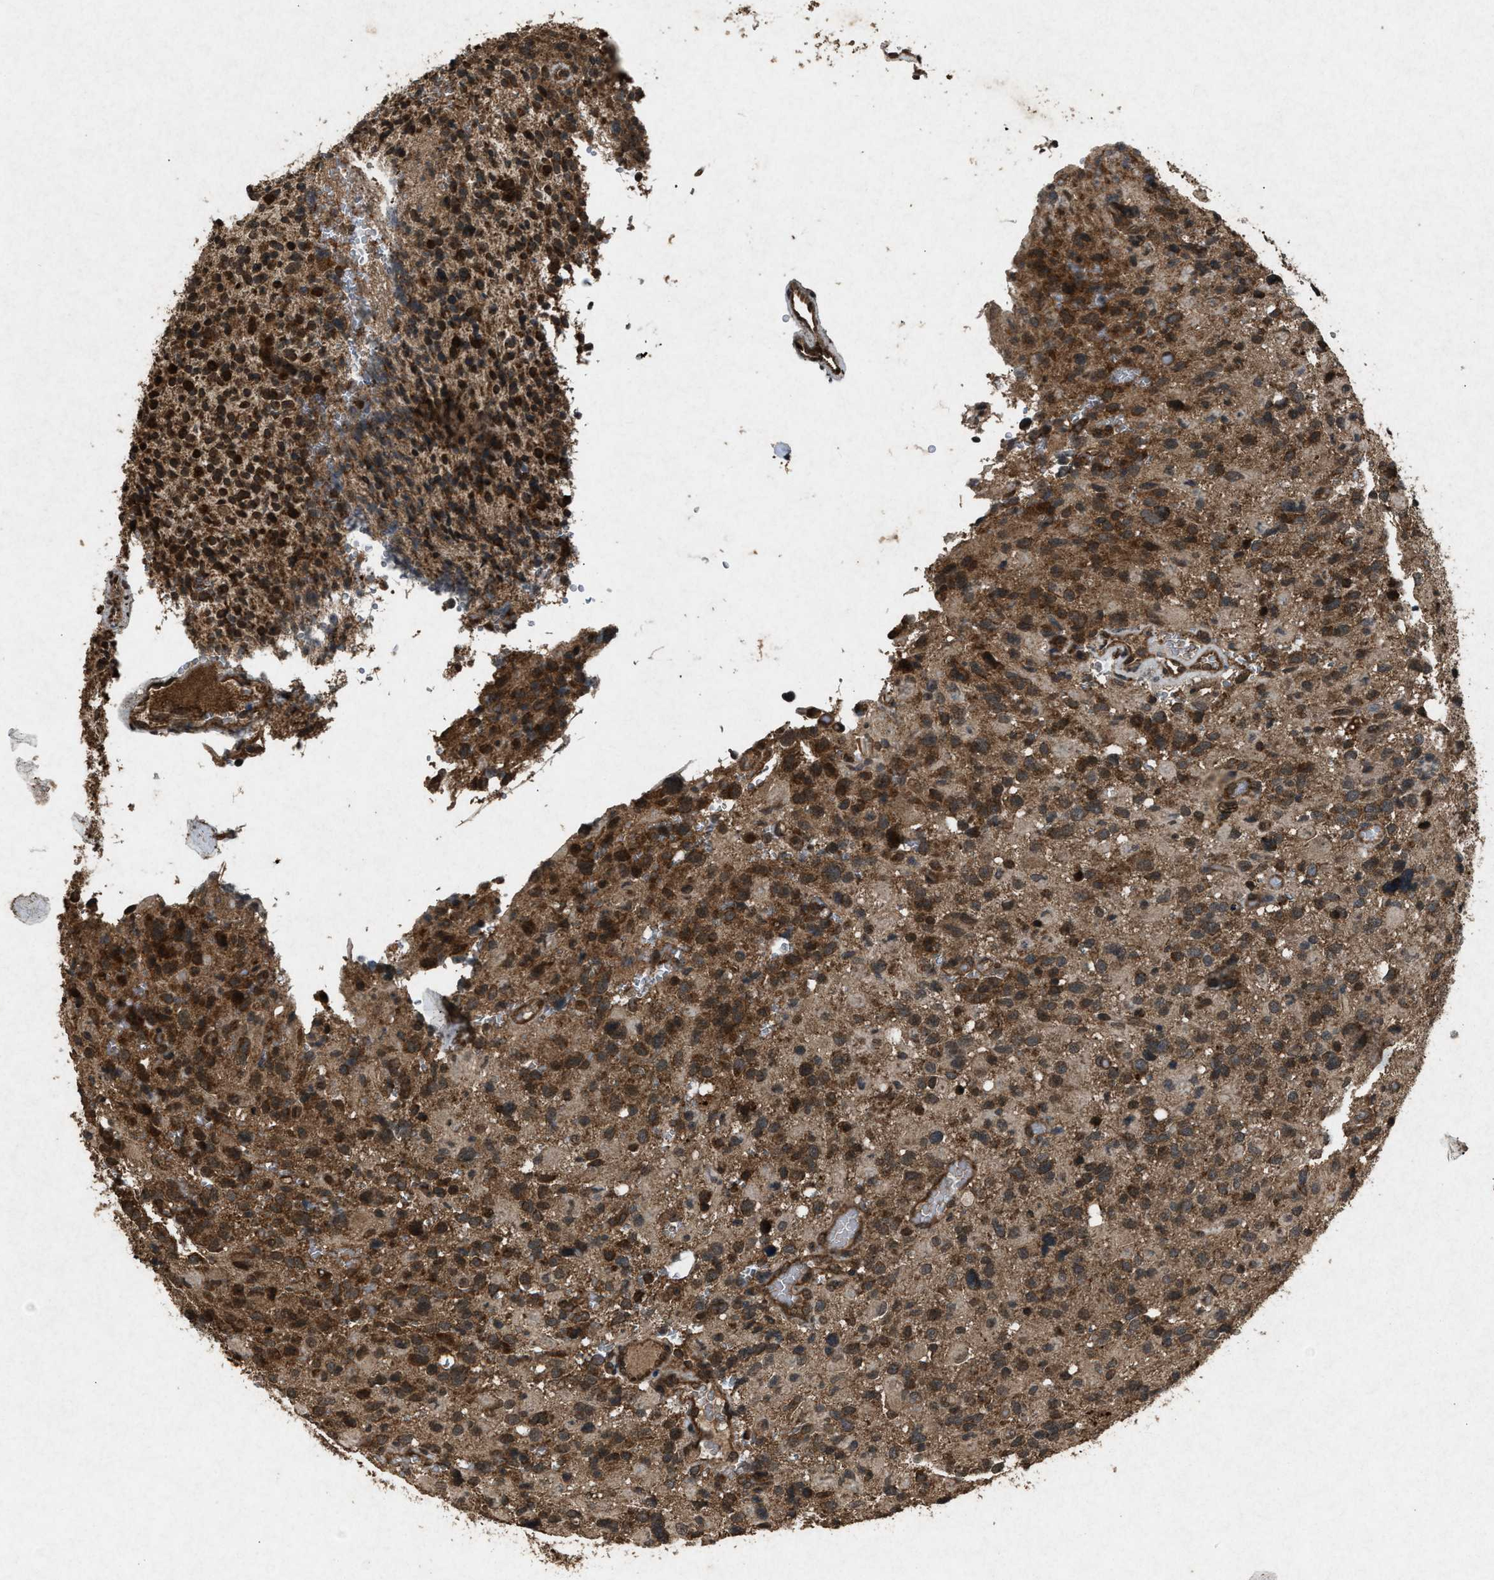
{"staining": {"intensity": "strong", "quantity": ">75%", "location": "cytoplasmic/membranous"}, "tissue": "glioma", "cell_type": "Tumor cells", "image_type": "cancer", "snomed": [{"axis": "morphology", "description": "Glioma, malignant, High grade"}, {"axis": "topography", "description": "Brain"}], "caption": "High-magnification brightfield microscopy of high-grade glioma (malignant) stained with DAB (brown) and counterstained with hematoxylin (blue). tumor cells exhibit strong cytoplasmic/membranous positivity is appreciated in approximately>75% of cells.", "gene": "OAS1", "patient": {"sex": "male", "age": 48}}